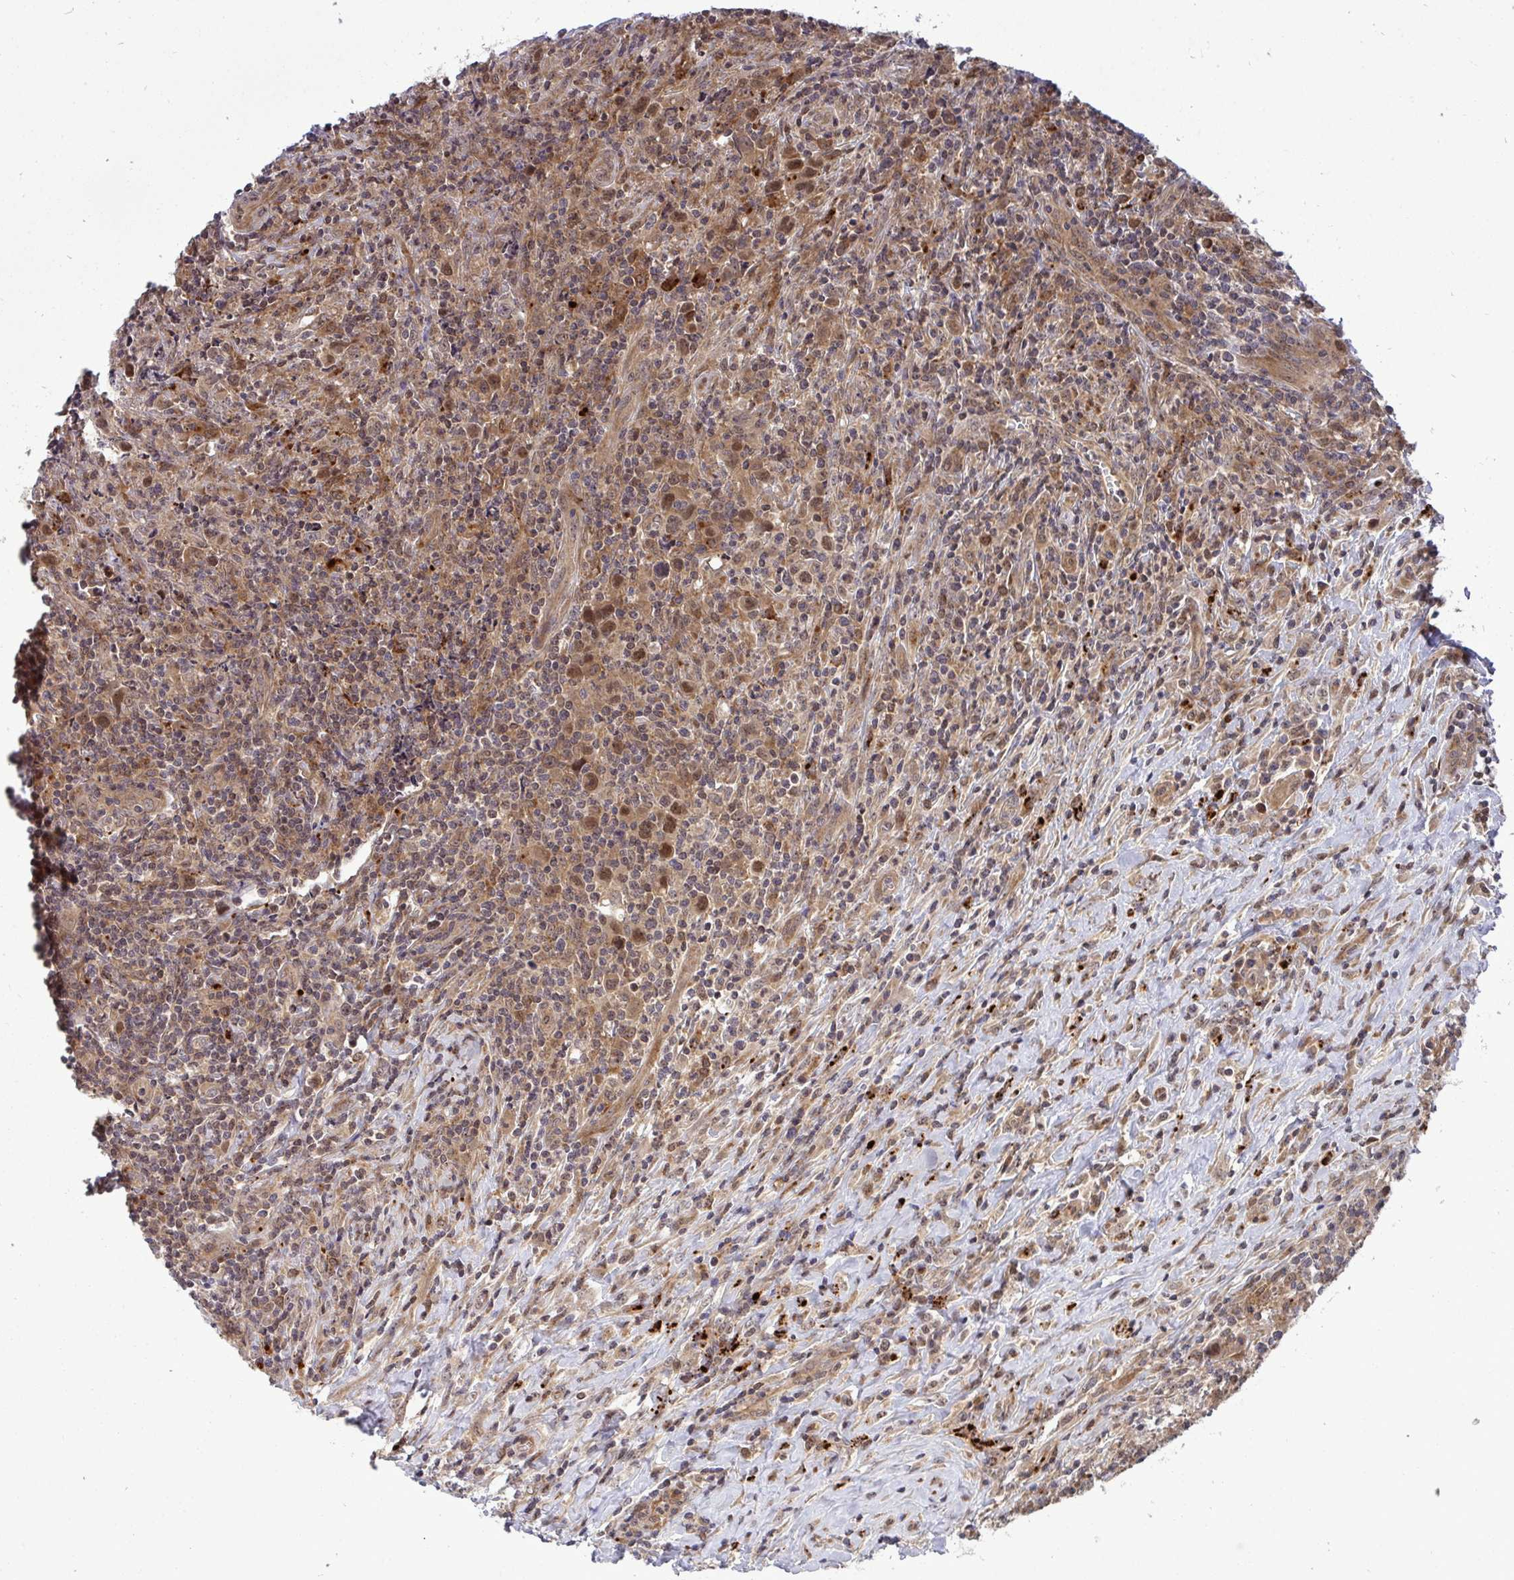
{"staining": {"intensity": "moderate", "quantity": ">75%", "location": "cytoplasmic/membranous,nuclear"}, "tissue": "lymphoma", "cell_type": "Tumor cells", "image_type": "cancer", "snomed": [{"axis": "morphology", "description": "Hodgkin's disease, NOS"}, {"axis": "topography", "description": "Lymph node"}], "caption": "The immunohistochemical stain labels moderate cytoplasmic/membranous and nuclear expression in tumor cells of Hodgkin's disease tissue. Using DAB (brown) and hematoxylin (blue) stains, captured at high magnification using brightfield microscopy.", "gene": "TRIM44", "patient": {"sex": "female", "age": 18}}